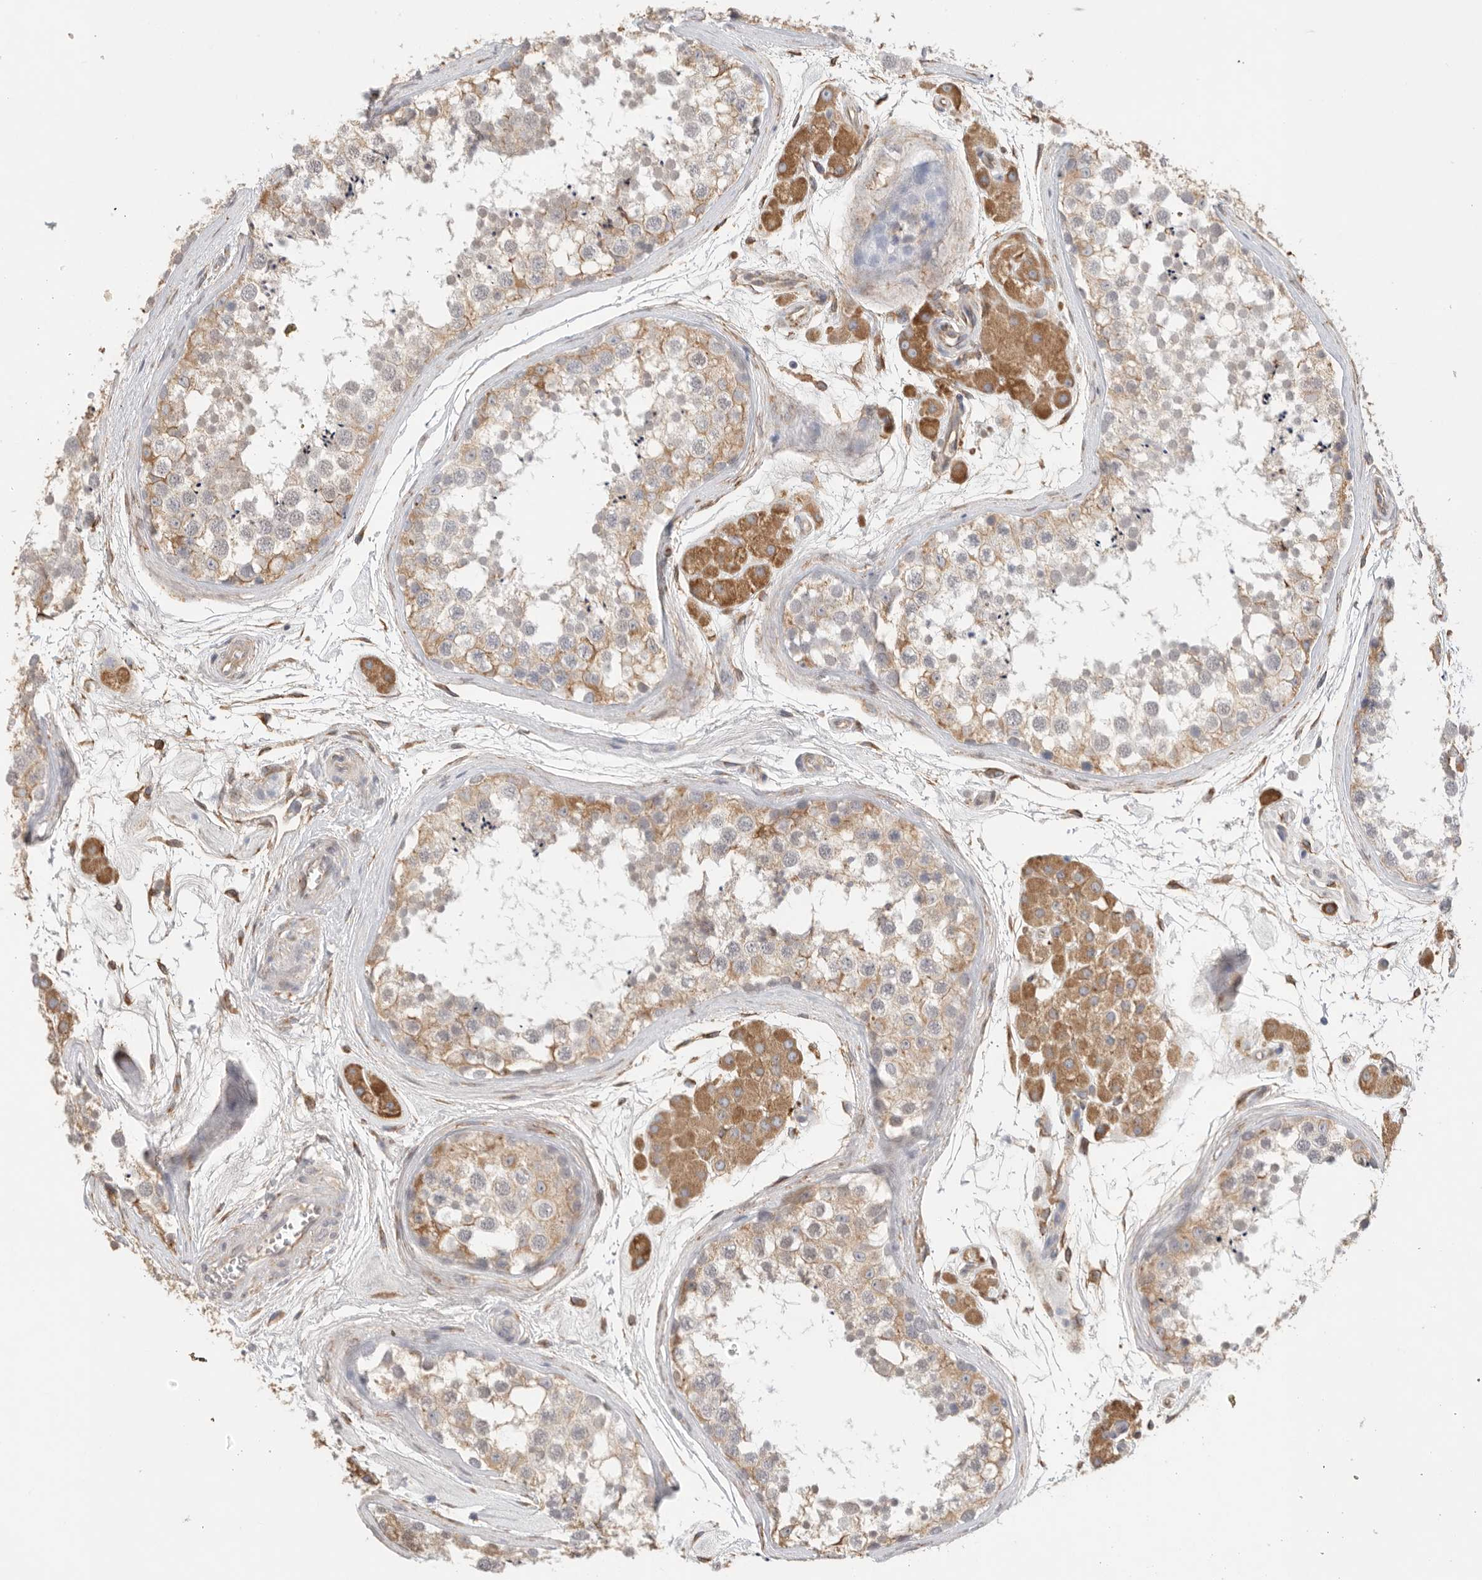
{"staining": {"intensity": "weak", "quantity": ">75%", "location": "cytoplasmic/membranous"}, "tissue": "testis", "cell_type": "Cells in seminiferous ducts", "image_type": "normal", "snomed": [{"axis": "morphology", "description": "Normal tissue, NOS"}, {"axis": "topography", "description": "Testis"}], "caption": "This image displays immunohistochemistry (IHC) staining of benign human testis, with low weak cytoplasmic/membranous staining in about >75% of cells in seminiferous ducts.", "gene": "BLOC1S5", "patient": {"sex": "male", "age": 56}}